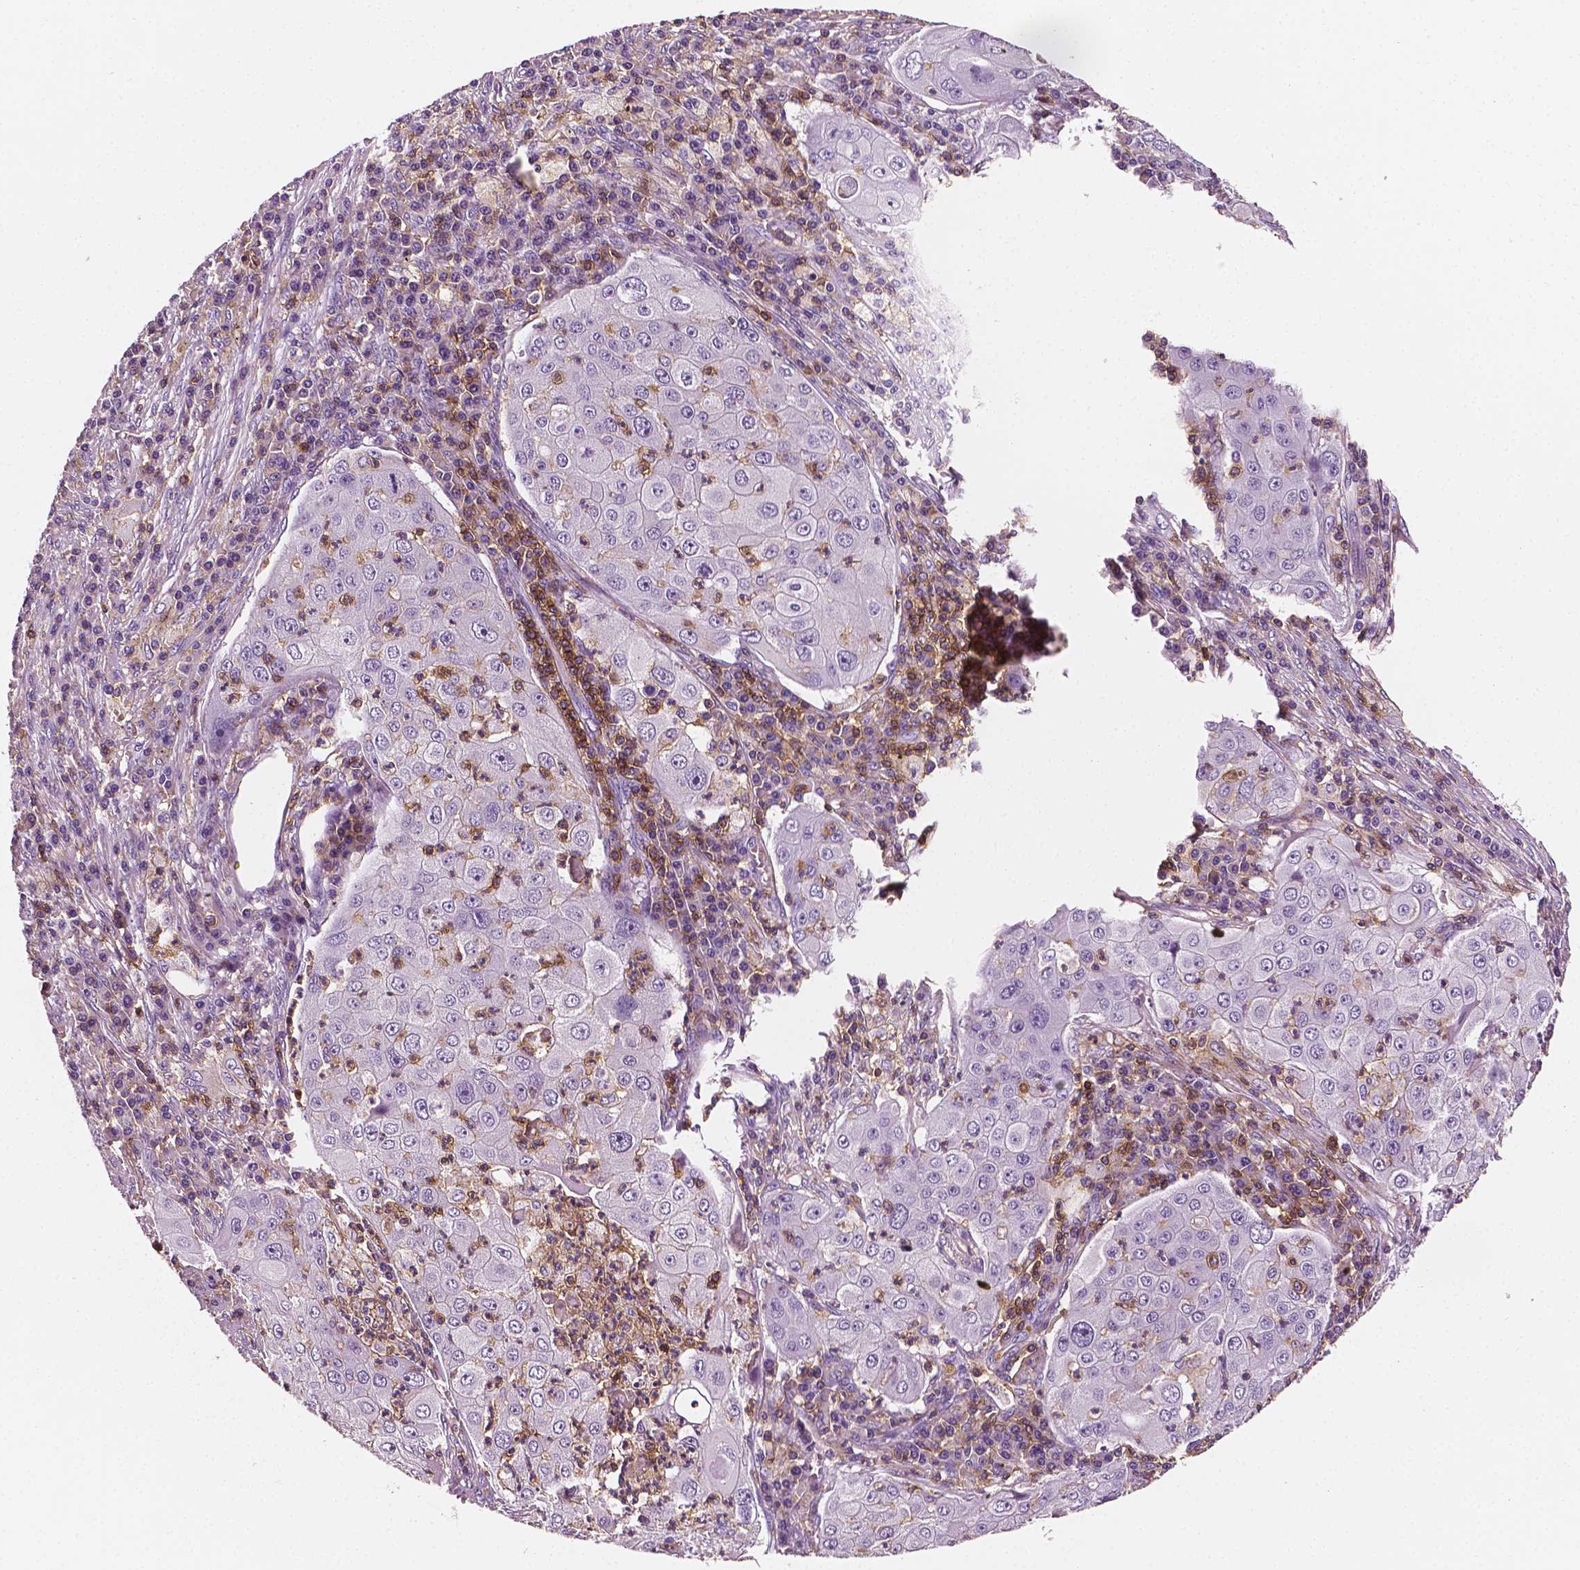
{"staining": {"intensity": "negative", "quantity": "none", "location": "none"}, "tissue": "lung cancer", "cell_type": "Tumor cells", "image_type": "cancer", "snomed": [{"axis": "morphology", "description": "Squamous cell carcinoma, NOS"}, {"axis": "topography", "description": "Lung"}], "caption": "There is no significant positivity in tumor cells of lung cancer.", "gene": "PTPRC", "patient": {"sex": "female", "age": 59}}